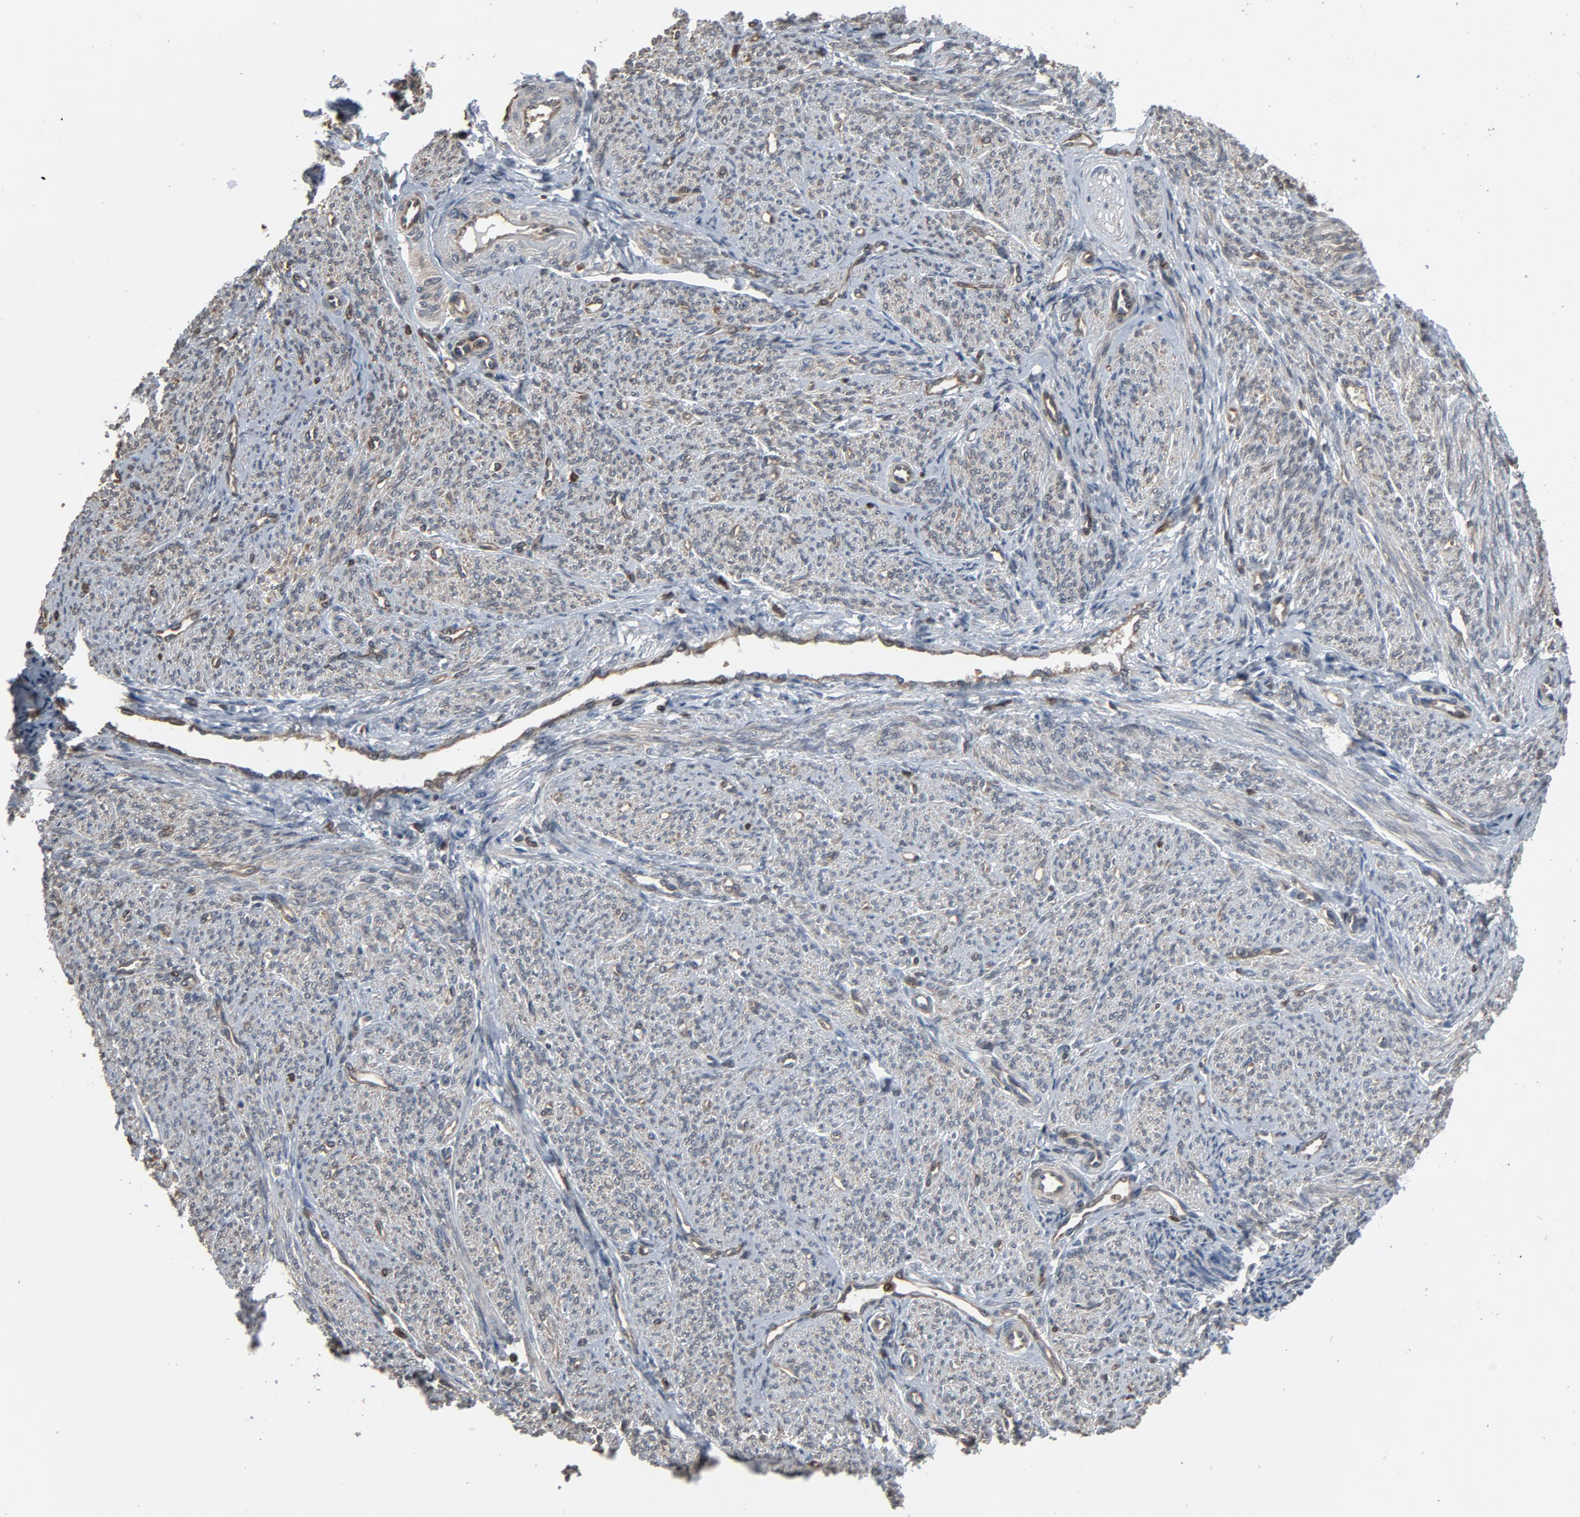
{"staining": {"intensity": "negative", "quantity": "none", "location": "none"}, "tissue": "smooth muscle", "cell_type": "Smooth muscle cells", "image_type": "normal", "snomed": [{"axis": "morphology", "description": "Normal tissue, NOS"}, {"axis": "topography", "description": "Smooth muscle"}], "caption": "Immunohistochemical staining of unremarkable human smooth muscle demonstrates no significant positivity in smooth muscle cells.", "gene": "UBE2D1", "patient": {"sex": "female", "age": 65}}